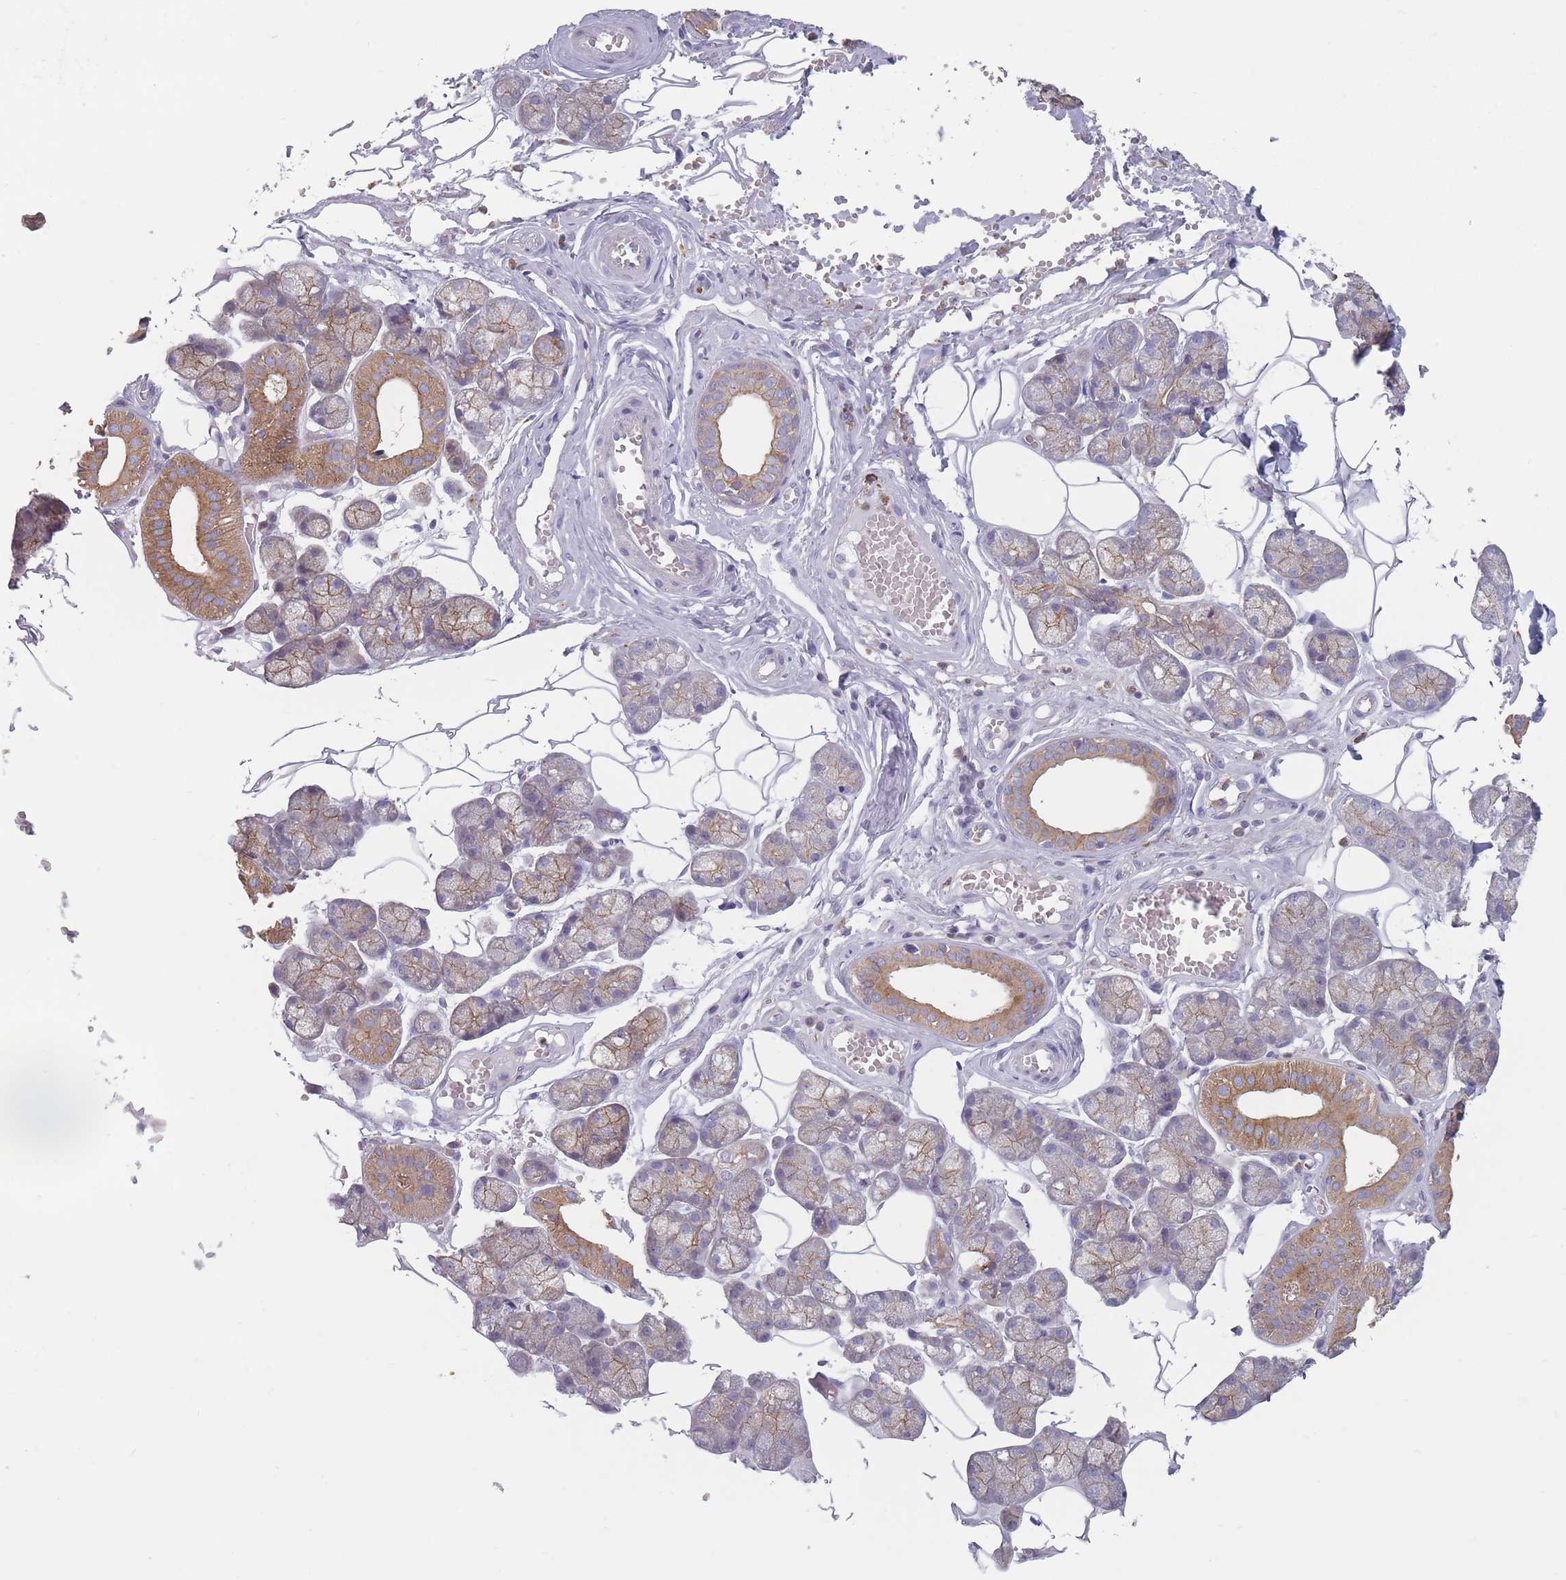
{"staining": {"intensity": "moderate", "quantity": ">75%", "location": "cytoplasmic/membranous"}, "tissue": "salivary gland", "cell_type": "Glandular cells", "image_type": "normal", "snomed": [{"axis": "morphology", "description": "Normal tissue, NOS"}, {"axis": "topography", "description": "Salivary gland"}], "caption": "This photomicrograph reveals immunohistochemistry staining of benign salivary gland, with medium moderate cytoplasmic/membranous positivity in about >75% of glandular cells.", "gene": "HSBP1L1", "patient": {"sex": "male", "age": 62}}